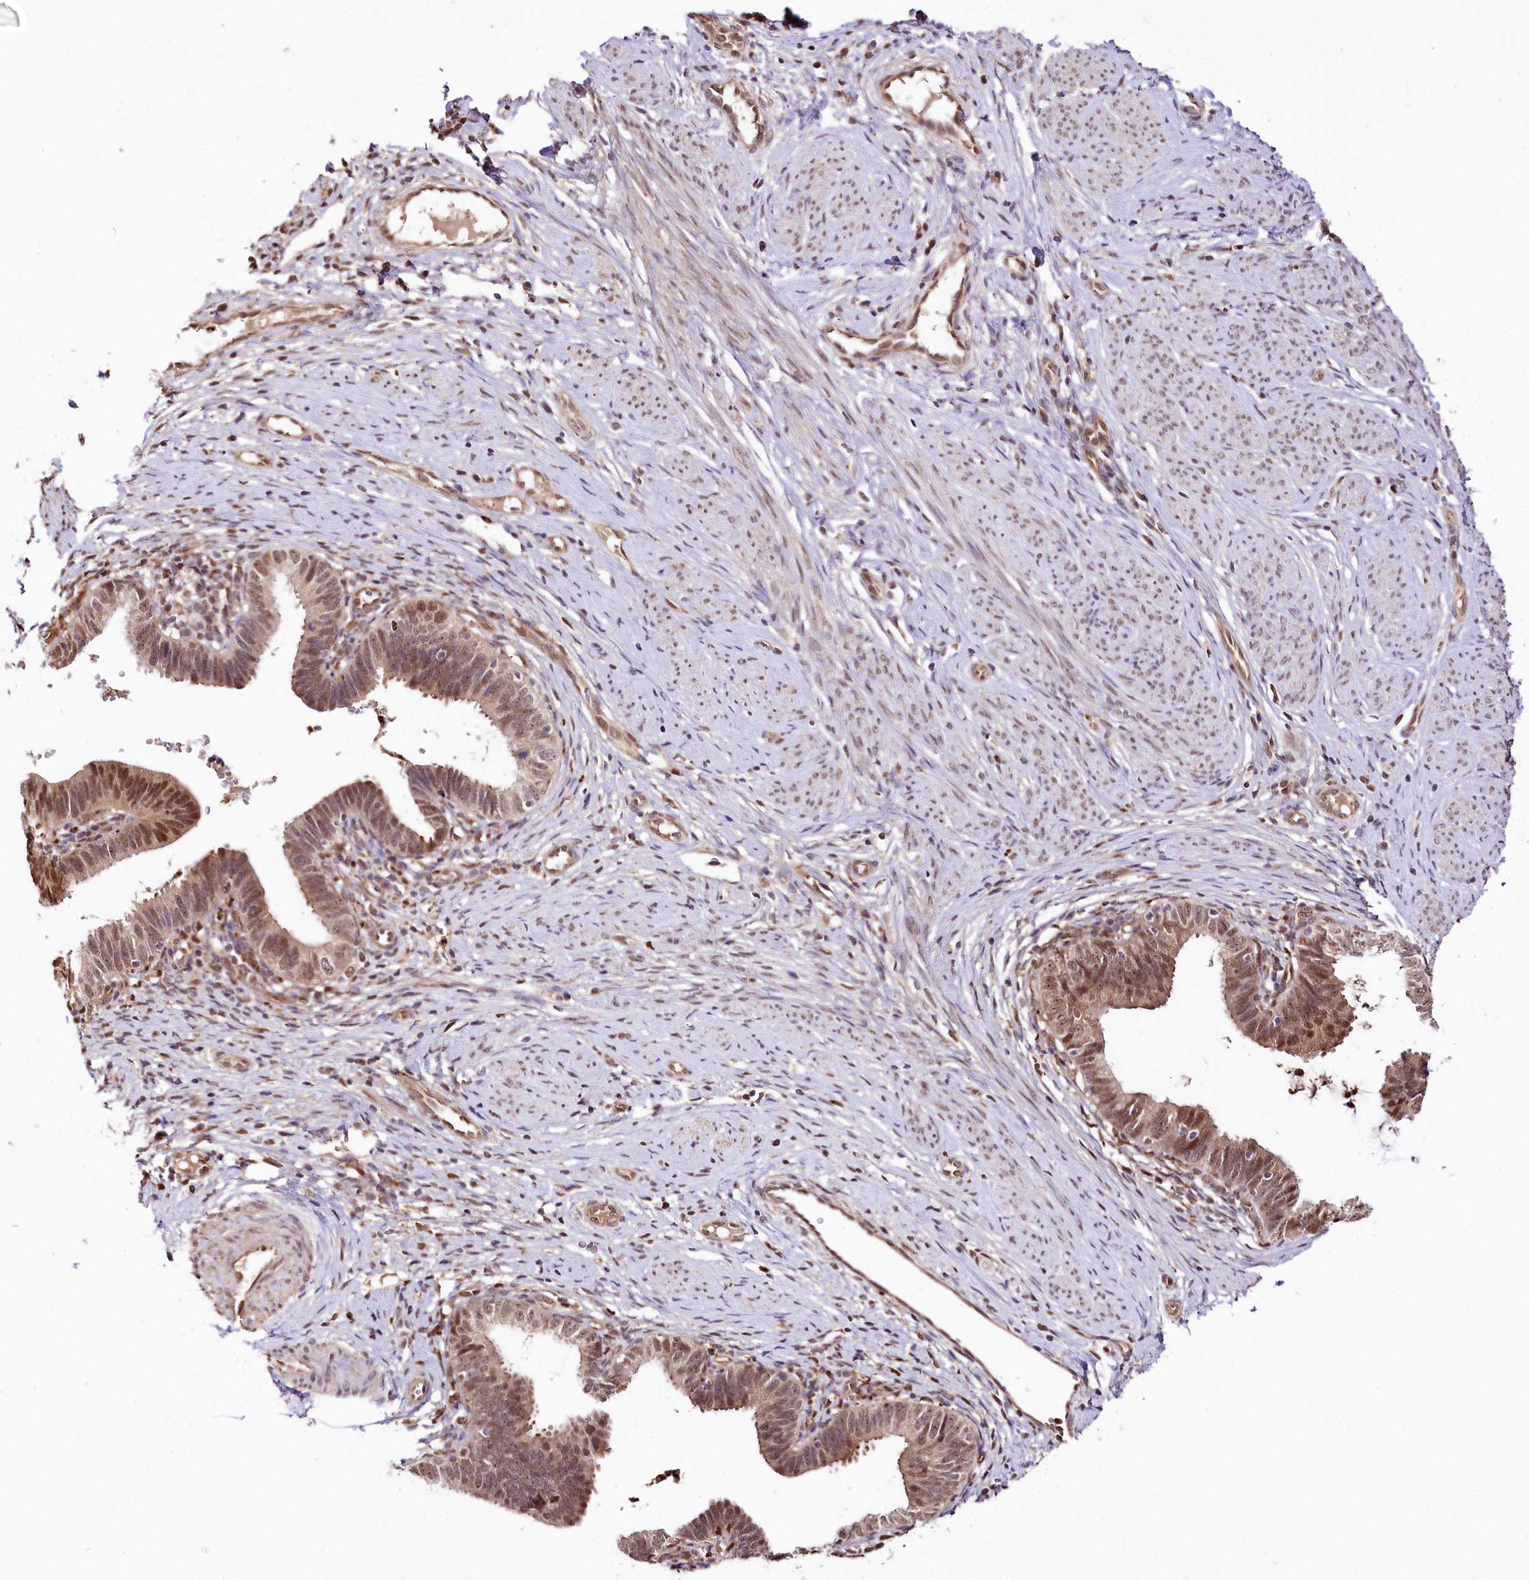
{"staining": {"intensity": "moderate", "quantity": ">75%", "location": "cytoplasmic/membranous,nuclear"}, "tissue": "cervical cancer", "cell_type": "Tumor cells", "image_type": "cancer", "snomed": [{"axis": "morphology", "description": "Adenocarcinoma, NOS"}, {"axis": "topography", "description": "Cervix"}], "caption": "Human cervical adenocarcinoma stained for a protein (brown) displays moderate cytoplasmic/membranous and nuclear positive expression in about >75% of tumor cells.", "gene": "GNL3L", "patient": {"sex": "female", "age": 36}}